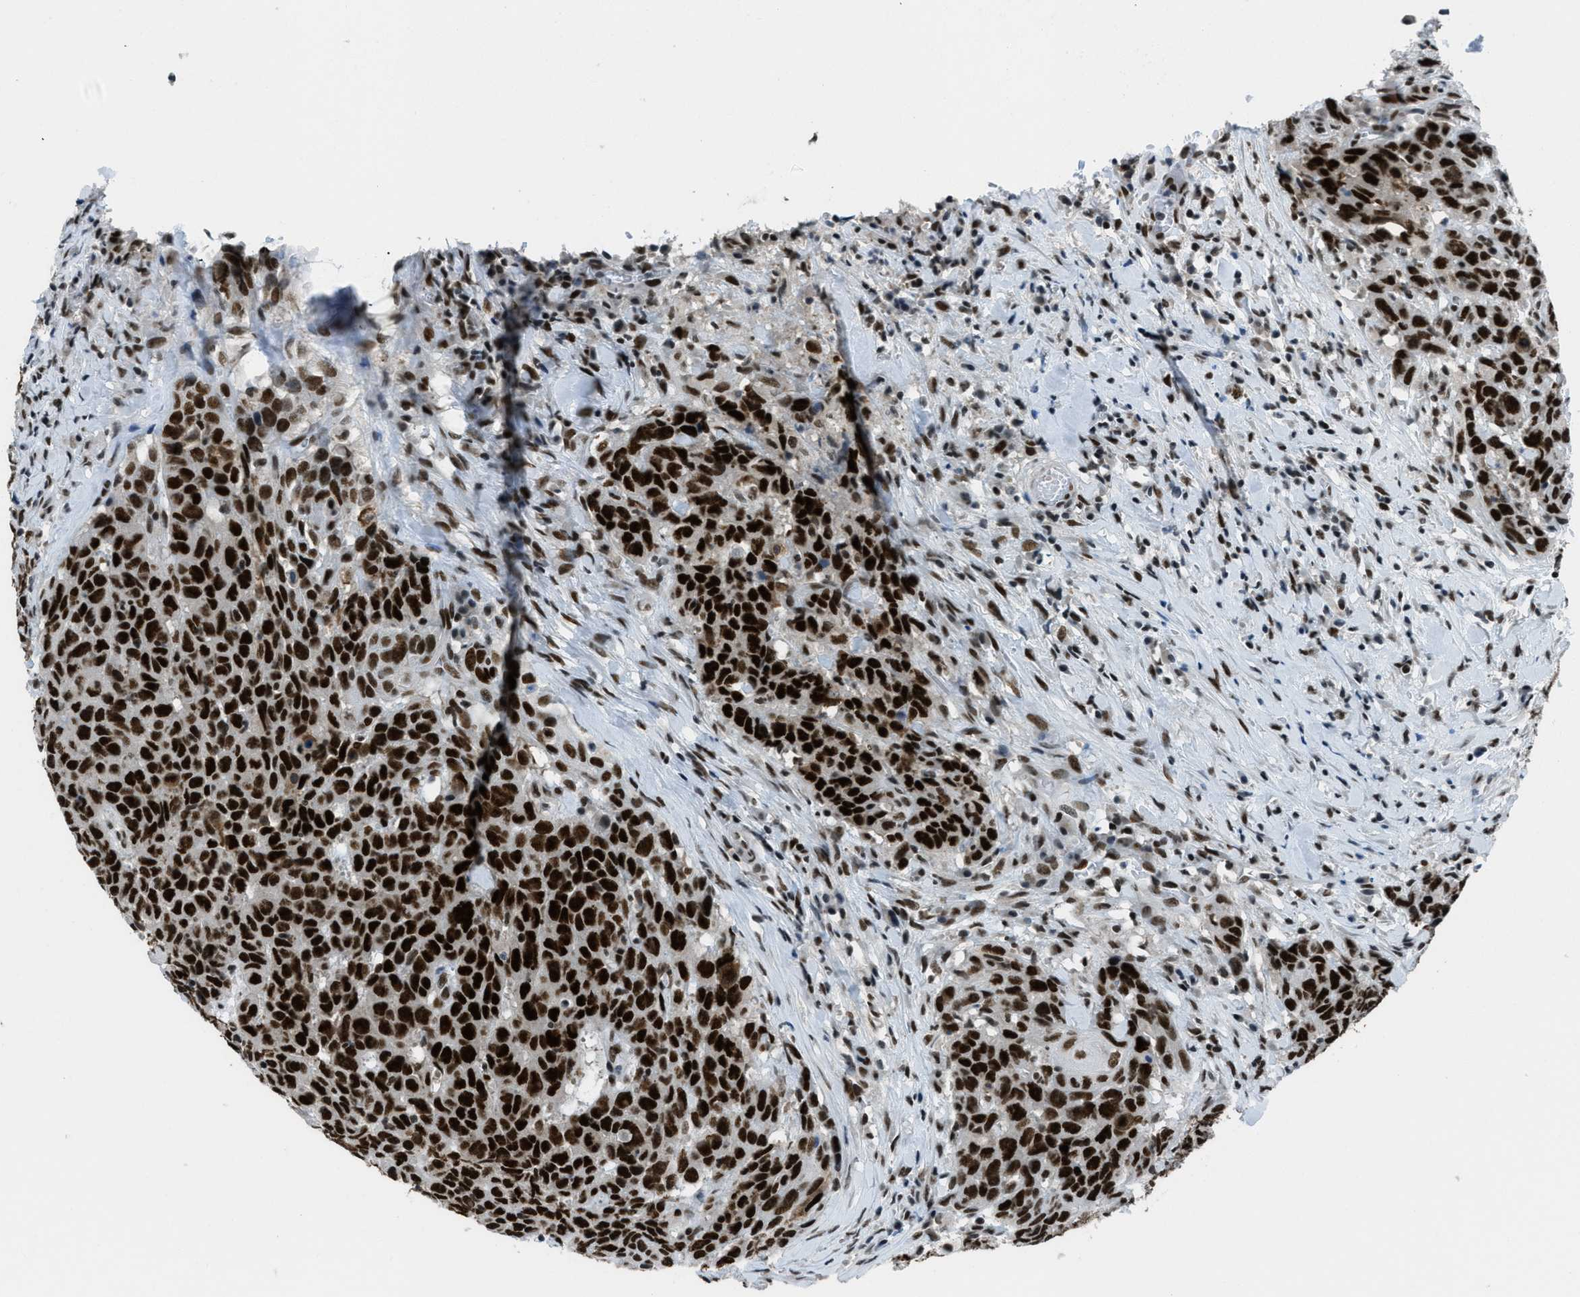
{"staining": {"intensity": "strong", "quantity": ">75%", "location": "nuclear"}, "tissue": "head and neck cancer", "cell_type": "Tumor cells", "image_type": "cancer", "snomed": [{"axis": "morphology", "description": "Squamous cell carcinoma, NOS"}, {"axis": "topography", "description": "Head-Neck"}], "caption": "IHC micrograph of human head and neck squamous cell carcinoma stained for a protein (brown), which displays high levels of strong nuclear positivity in approximately >75% of tumor cells.", "gene": "GATAD2B", "patient": {"sex": "male", "age": 66}}